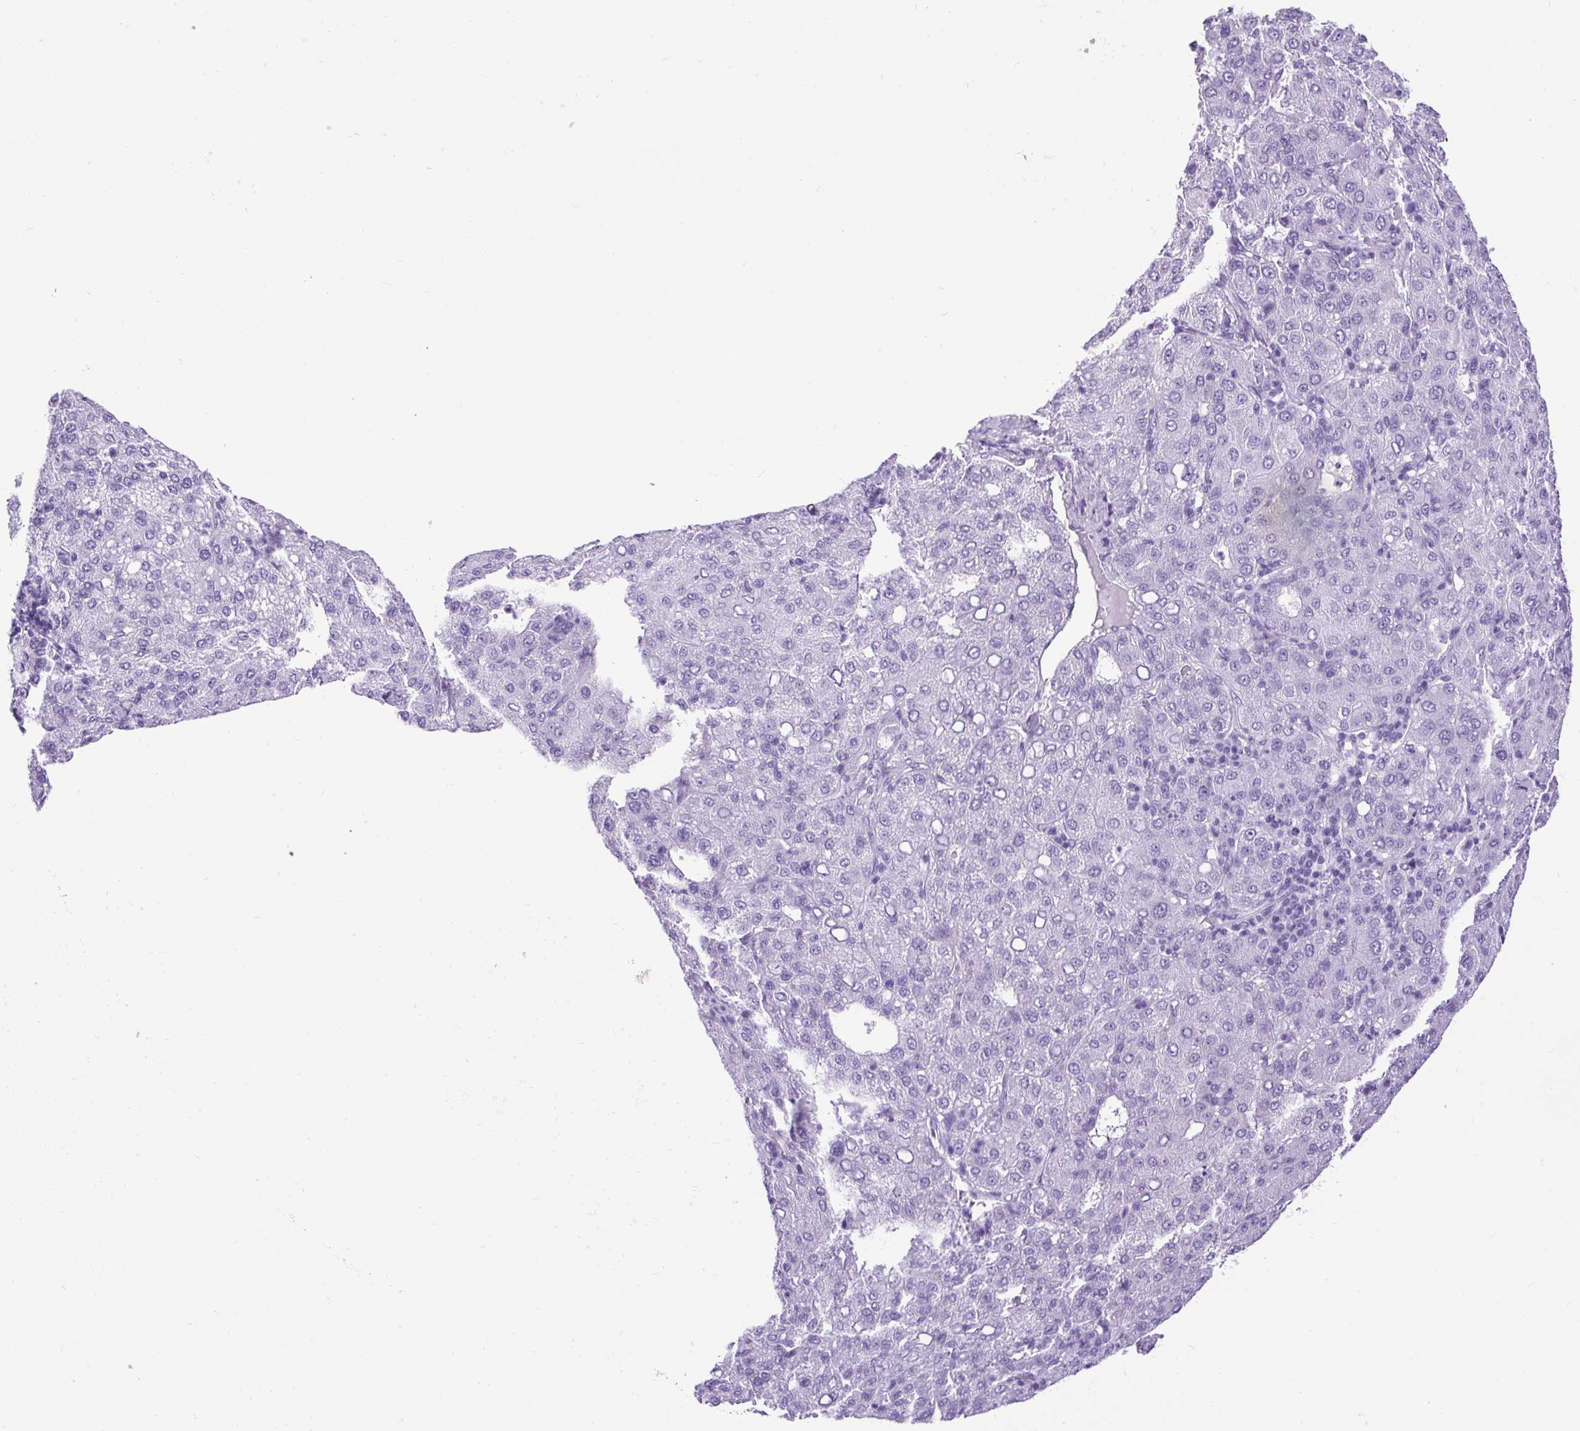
{"staining": {"intensity": "negative", "quantity": "none", "location": "none"}, "tissue": "liver cancer", "cell_type": "Tumor cells", "image_type": "cancer", "snomed": [{"axis": "morphology", "description": "Carcinoma, Hepatocellular, NOS"}, {"axis": "topography", "description": "Liver"}], "caption": "Immunohistochemistry photomicrograph of liver hepatocellular carcinoma stained for a protein (brown), which reveals no staining in tumor cells. (DAB IHC visualized using brightfield microscopy, high magnification).", "gene": "CEL", "patient": {"sex": "male", "age": 65}}